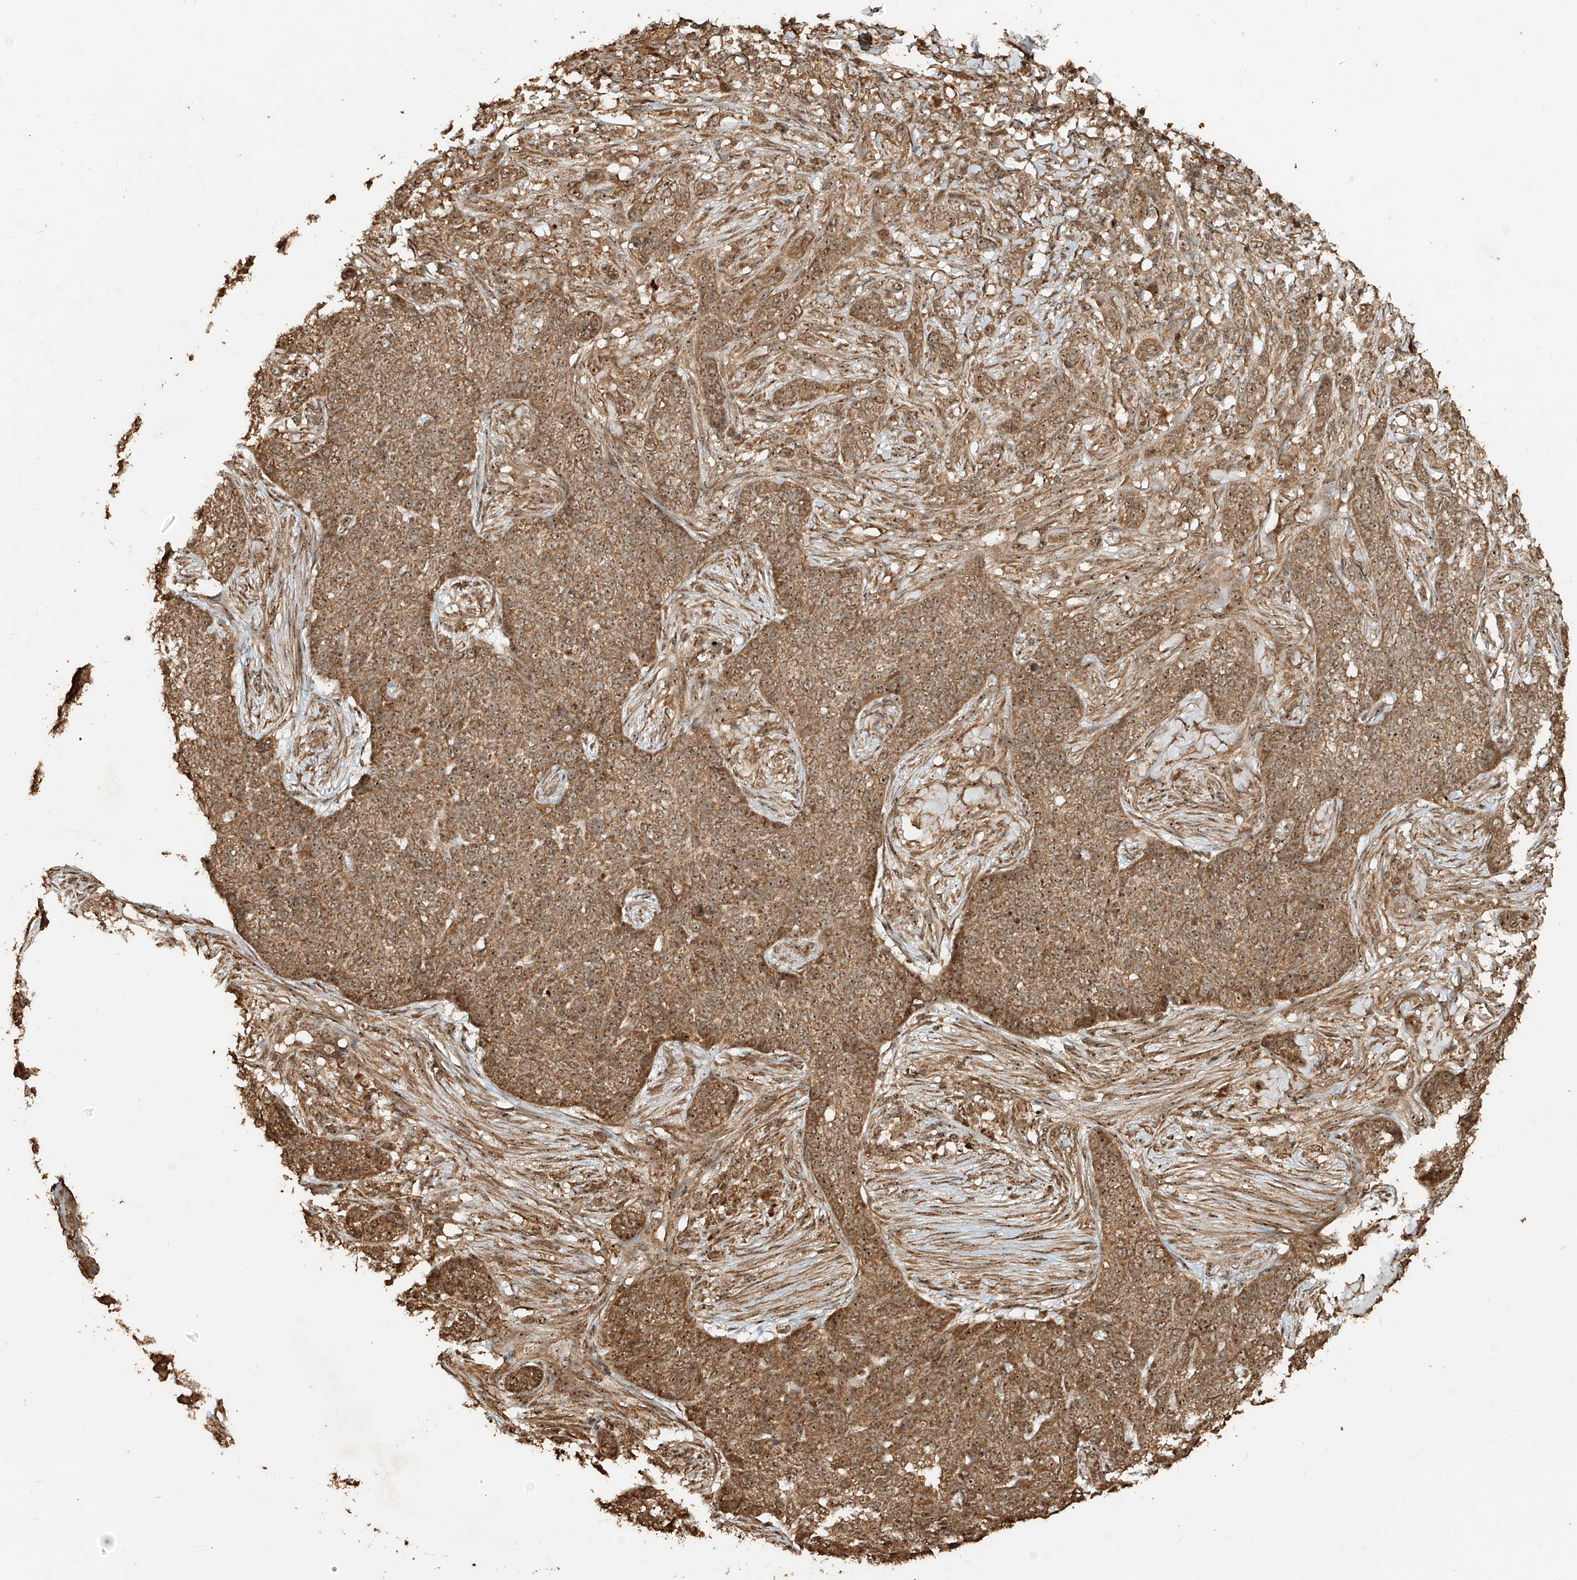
{"staining": {"intensity": "moderate", "quantity": ">75%", "location": "cytoplasmic/membranous,nuclear"}, "tissue": "skin cancer", "cell_type": "Tumor cells", "image_type": "cancer", "snomed": [{"axis": "morphology", "description": "Basal cell carcinoma"}, {"axis": "topography", "description": "Skin"}], "caption": "Moderate cytoplasmic/membranous and nuclear expression for a protein is identified in about >75% of tumor cells of skin cancer (basal cell carcinoma) using immunohistochemistry (IHC).", "gene": "ZNF660", "patient": {"sex": "male", "age": 85}}